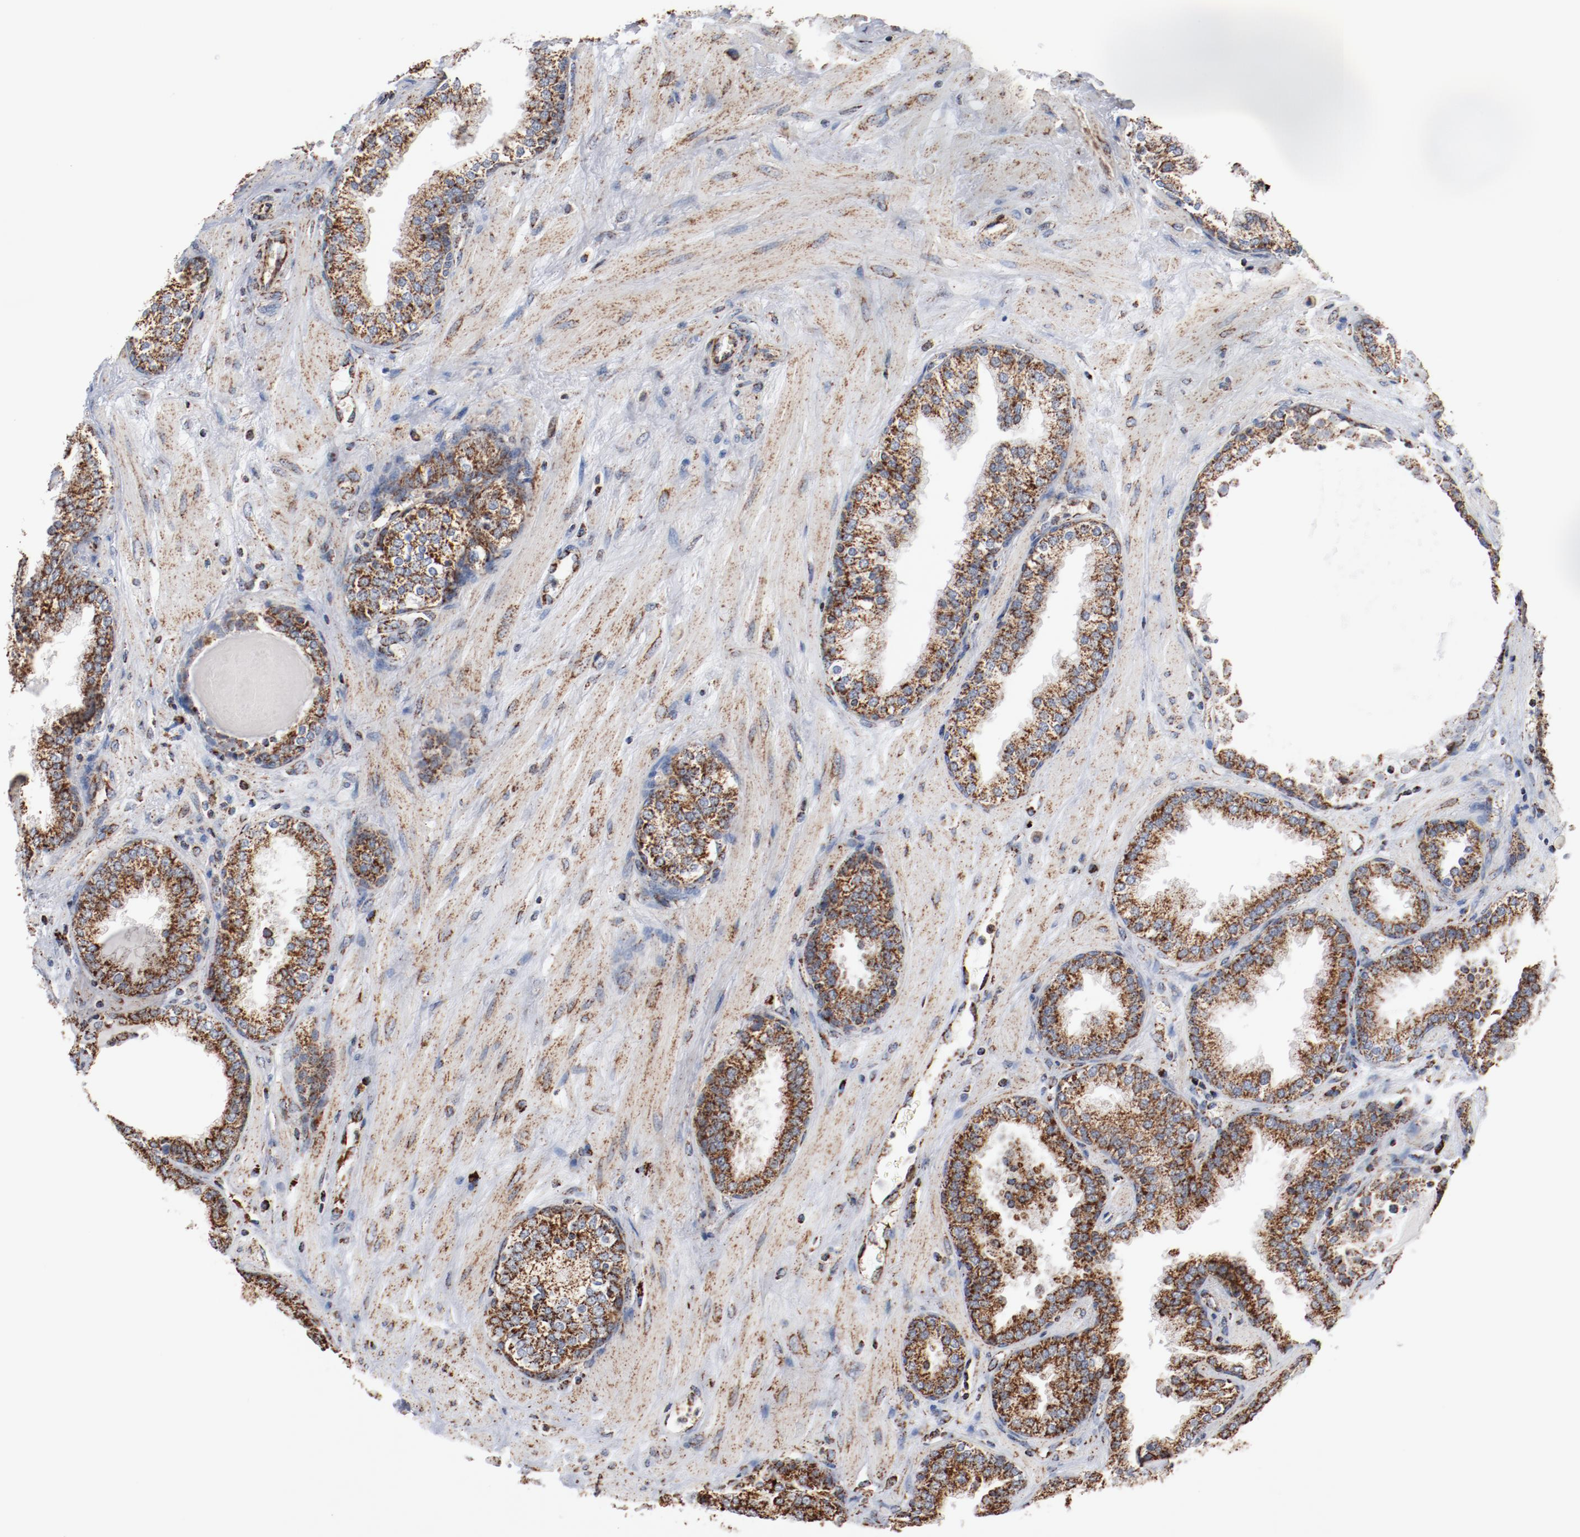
{"staining": {"intensity": "strong", "quantity": ">75%", "location": "cytoplasmic/membranous"}, "tissue": "prostate", "cell_type": "Glandular cells", "image_type": "normal", "snomed": [{"axis": "morphology", "description": "Normal tissue, NOS"}, {"axis": "topography", "description": "Prostate"}], "caption": "Benign prostate displays strong cytoplasmic/membranous staining in approximately >75% of glandular cells.", "gene": "NDUFS4", "patient": {"sex": "male", "age": 51}}